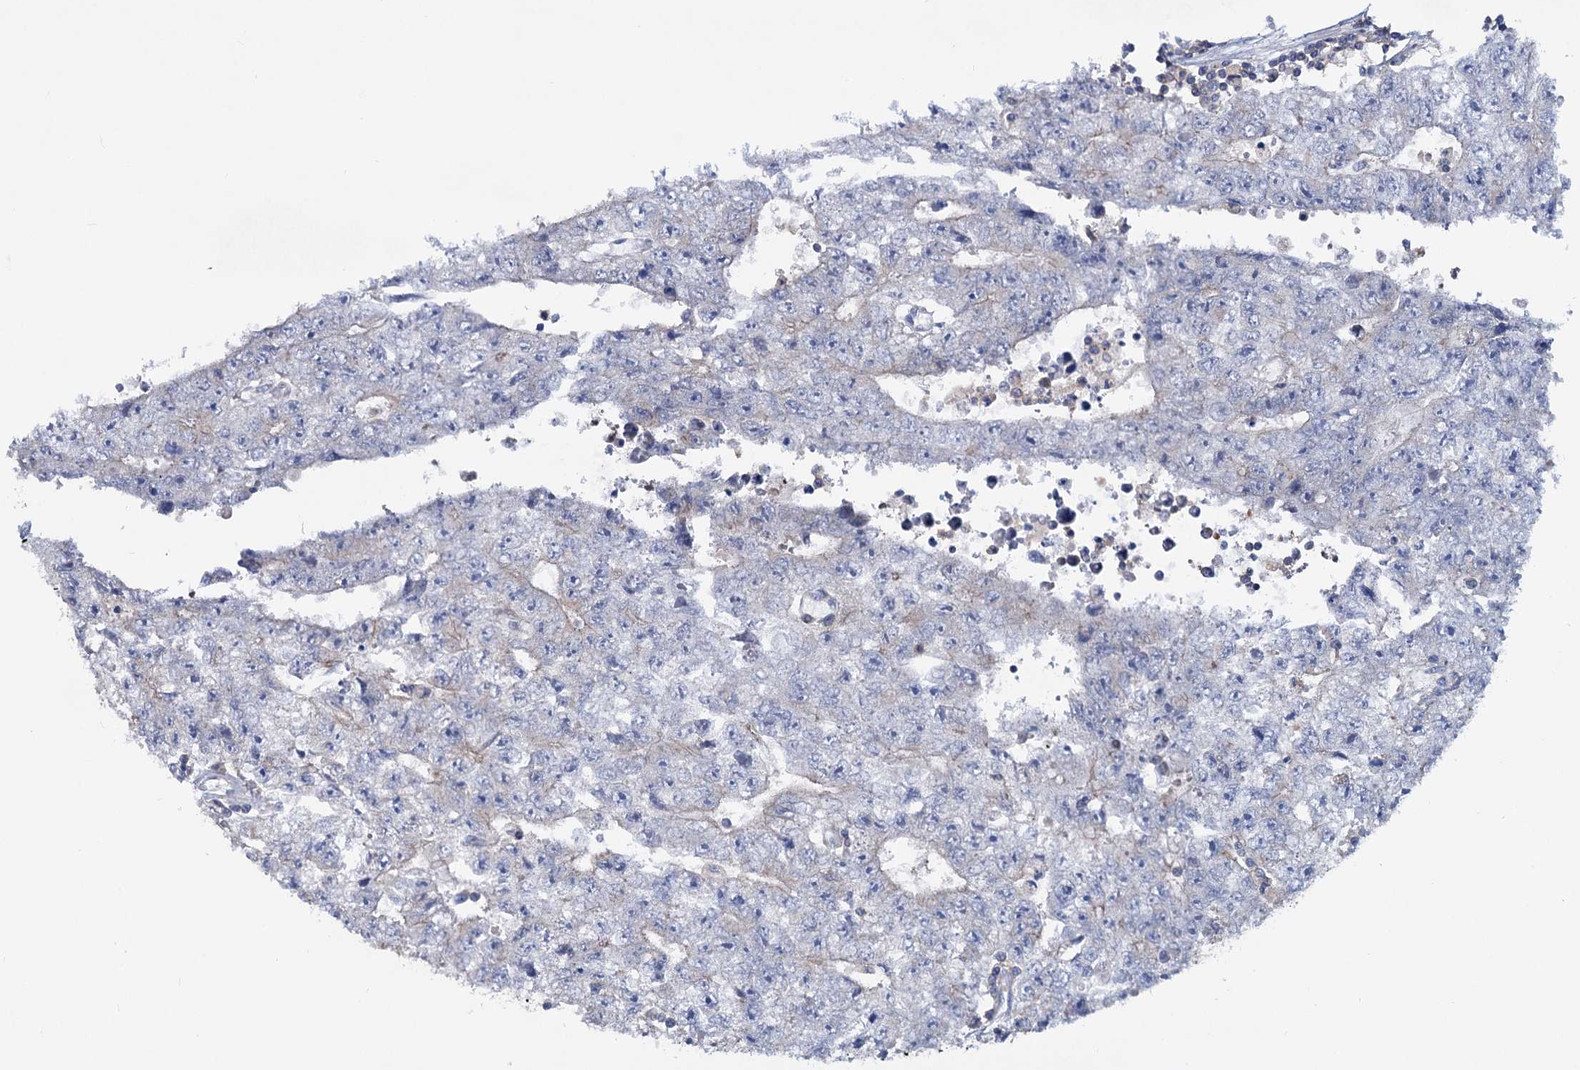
{"staining": {"intensity": "negative", "quantity": "none", "location": "none"}, "tissue": "testis cancer", "cell_type": "Tumor cells", "image_type": "cancer", "snomed": [{"axis": "morphology", "description": "Carcinoma, Embryonal, NOS"}, {"axis": "topography", "description": "Testis"}], "caption": "A micrograph of human embryonal carcinoma (testis) is negative for staining in tumor cells. (Immunohistochemistry, brightfield microscopy, high magnification).", "gene": "LRCH4", "patient": {"sex": "male", "age": 17}}